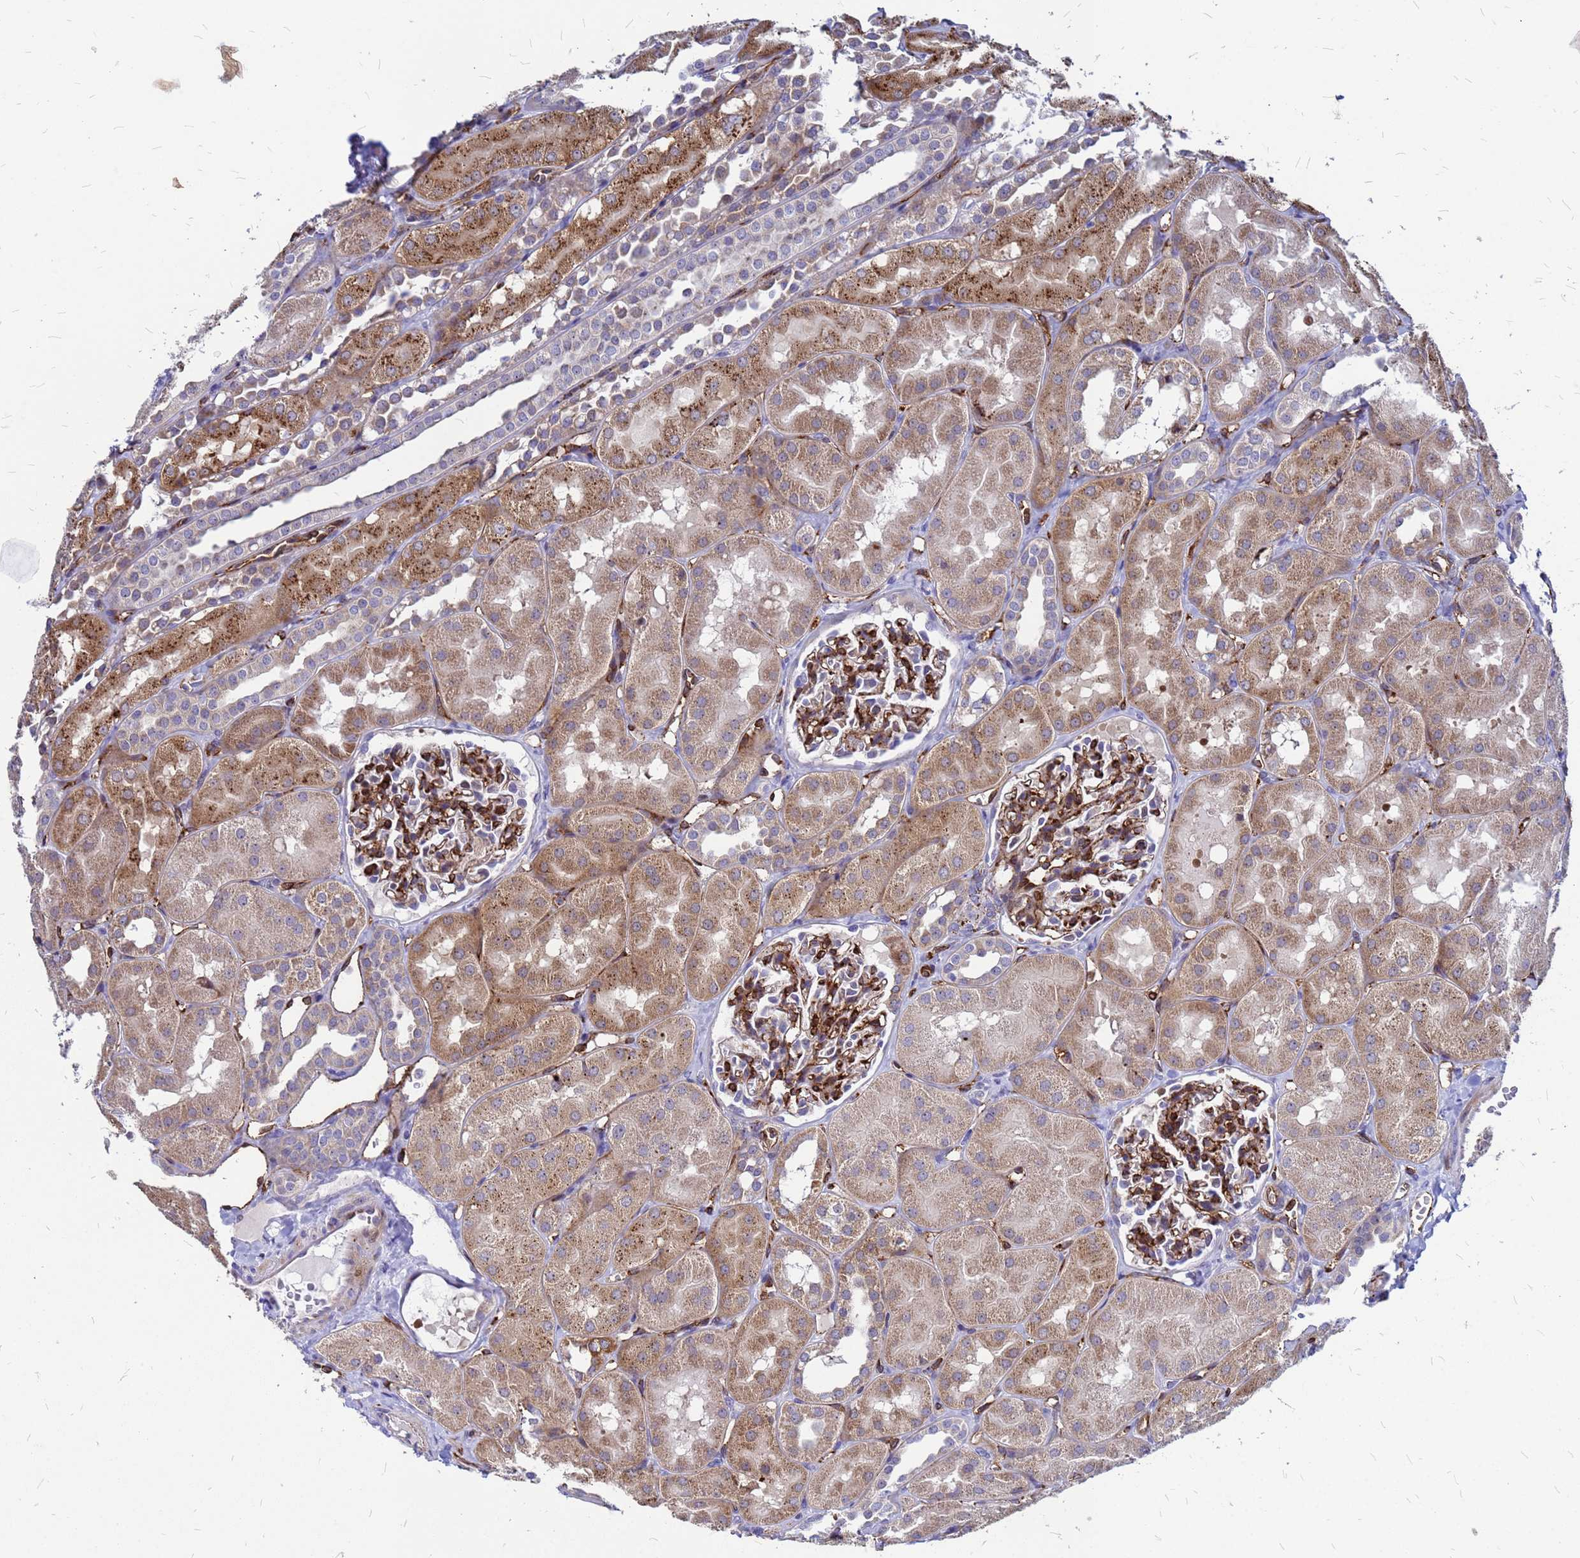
{"staining": {"intensity": "strong", "quantity": "25%-75%", "location": "cytoplasmic/membranous,nuclear"}, "tissue": "kidney", "cell_type": "Cells in glomeruli", "image_type": "normal", "snomed": [{"axis": "morphology", "description": "Normal tissue, NOS"}, {"axis": "topography", "description": "Kidney"}, {"axis": "topography", "description": "Urinary bladder"}], "caption": "Brown immunohistochemical staining in unremarkable kidney shows strong cytoplasmic/membranous,nuclear expression in about 25%-75% of cells in glomeruli.", "gene": "NOSTRIN", "patient": {"sex": "male", "age": 16}}